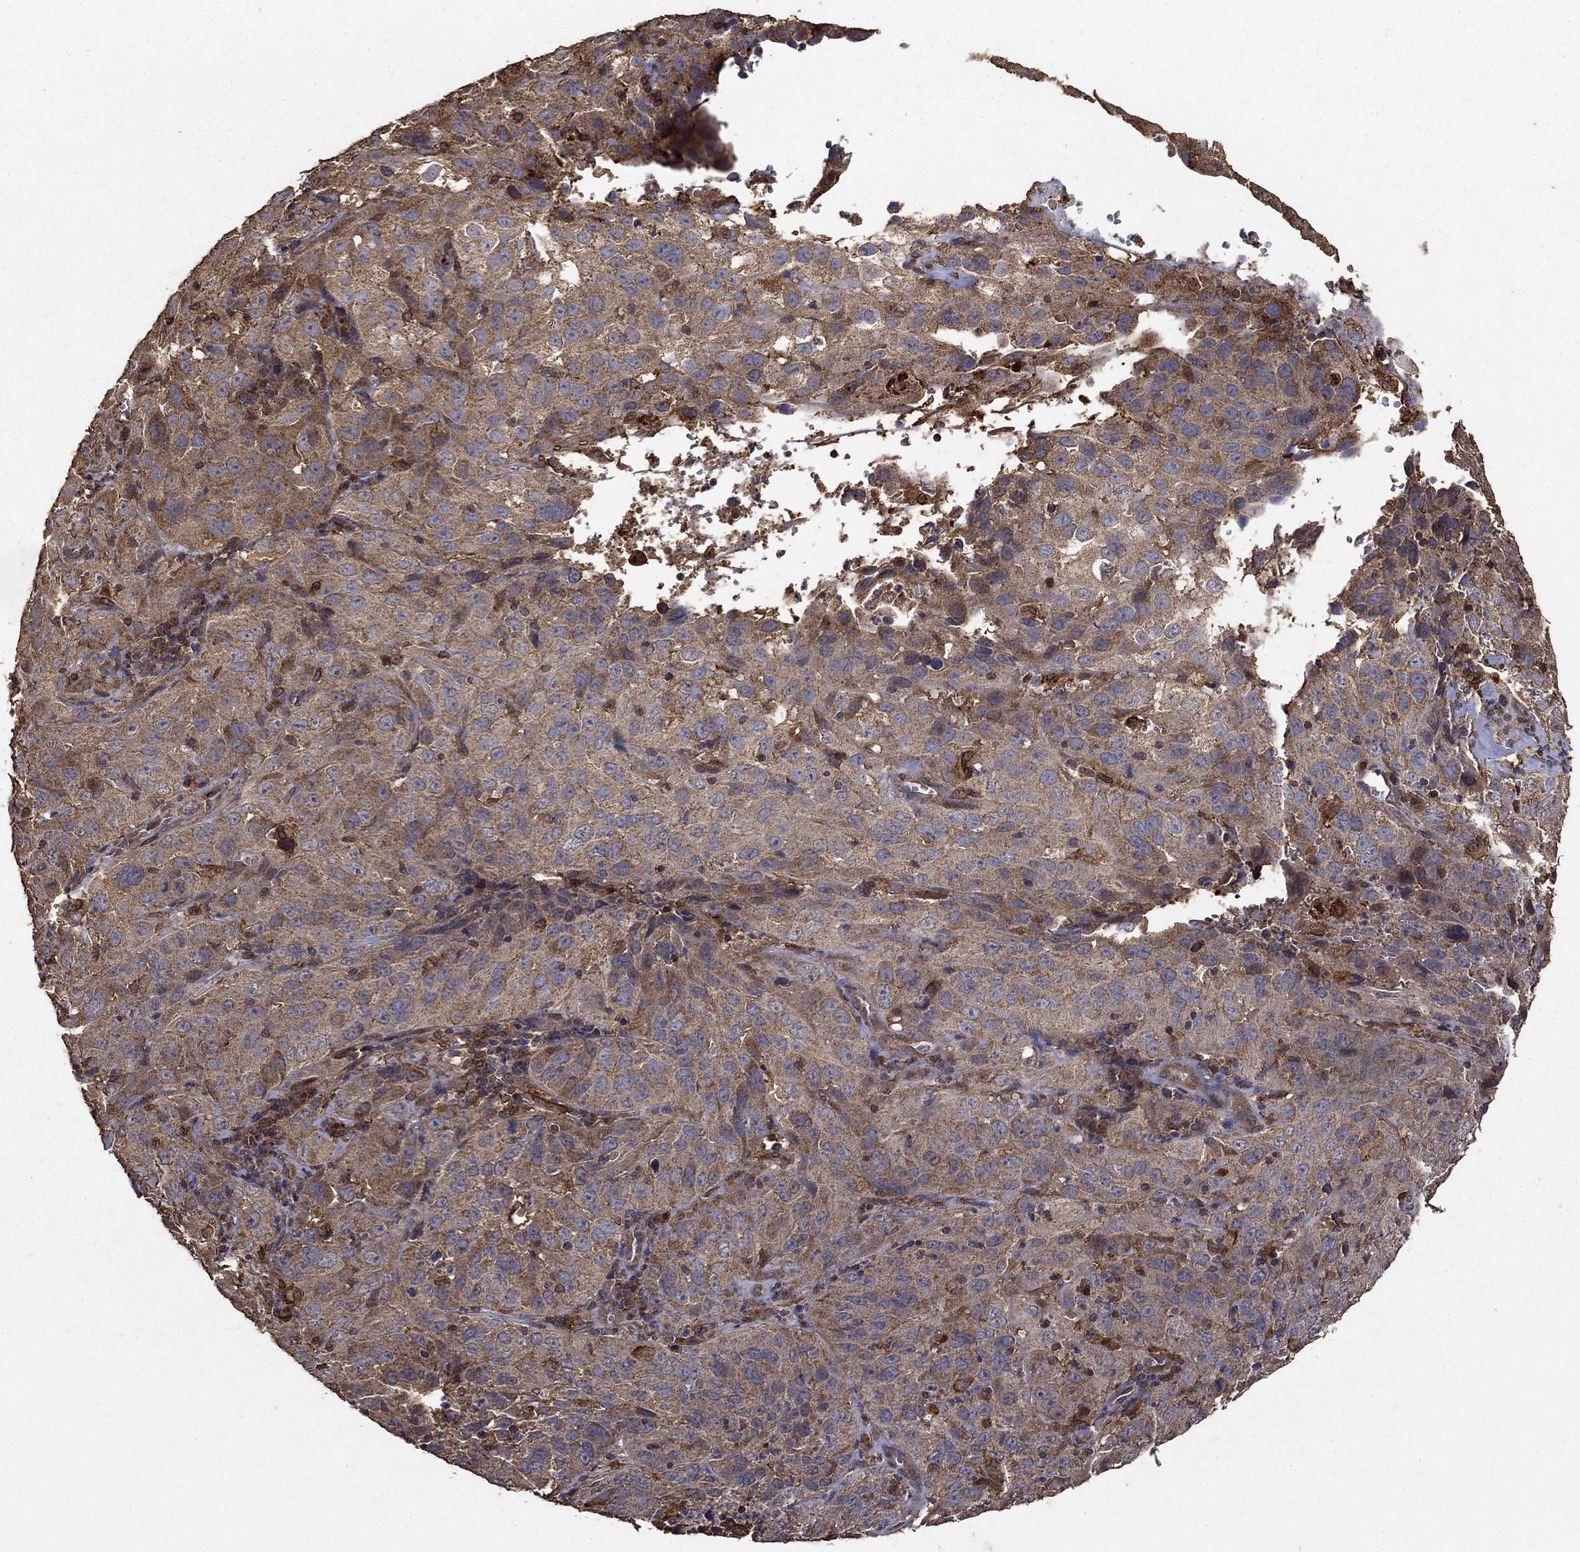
{"staining": {"intensity": "moderate", "quantity": ">75%", "location": "cytoplasmic/membranous"}, "tissue": "cervical cancer", "cell_type": "Tumor cells", "image_type": "cancer", "snomed": [{"axis": "morphology", "description": "Squamous cell carcinoma, NOS"}, {"axis": "topography", "description": "Cervix"}], "caption": "Human cervical cancer (squamous cell carcinoma) stained with a protein marker demonstrates moderate staining in tumor cells.", "gene": "IFRD1", "patient": {"sex": "female", "age": 32}}